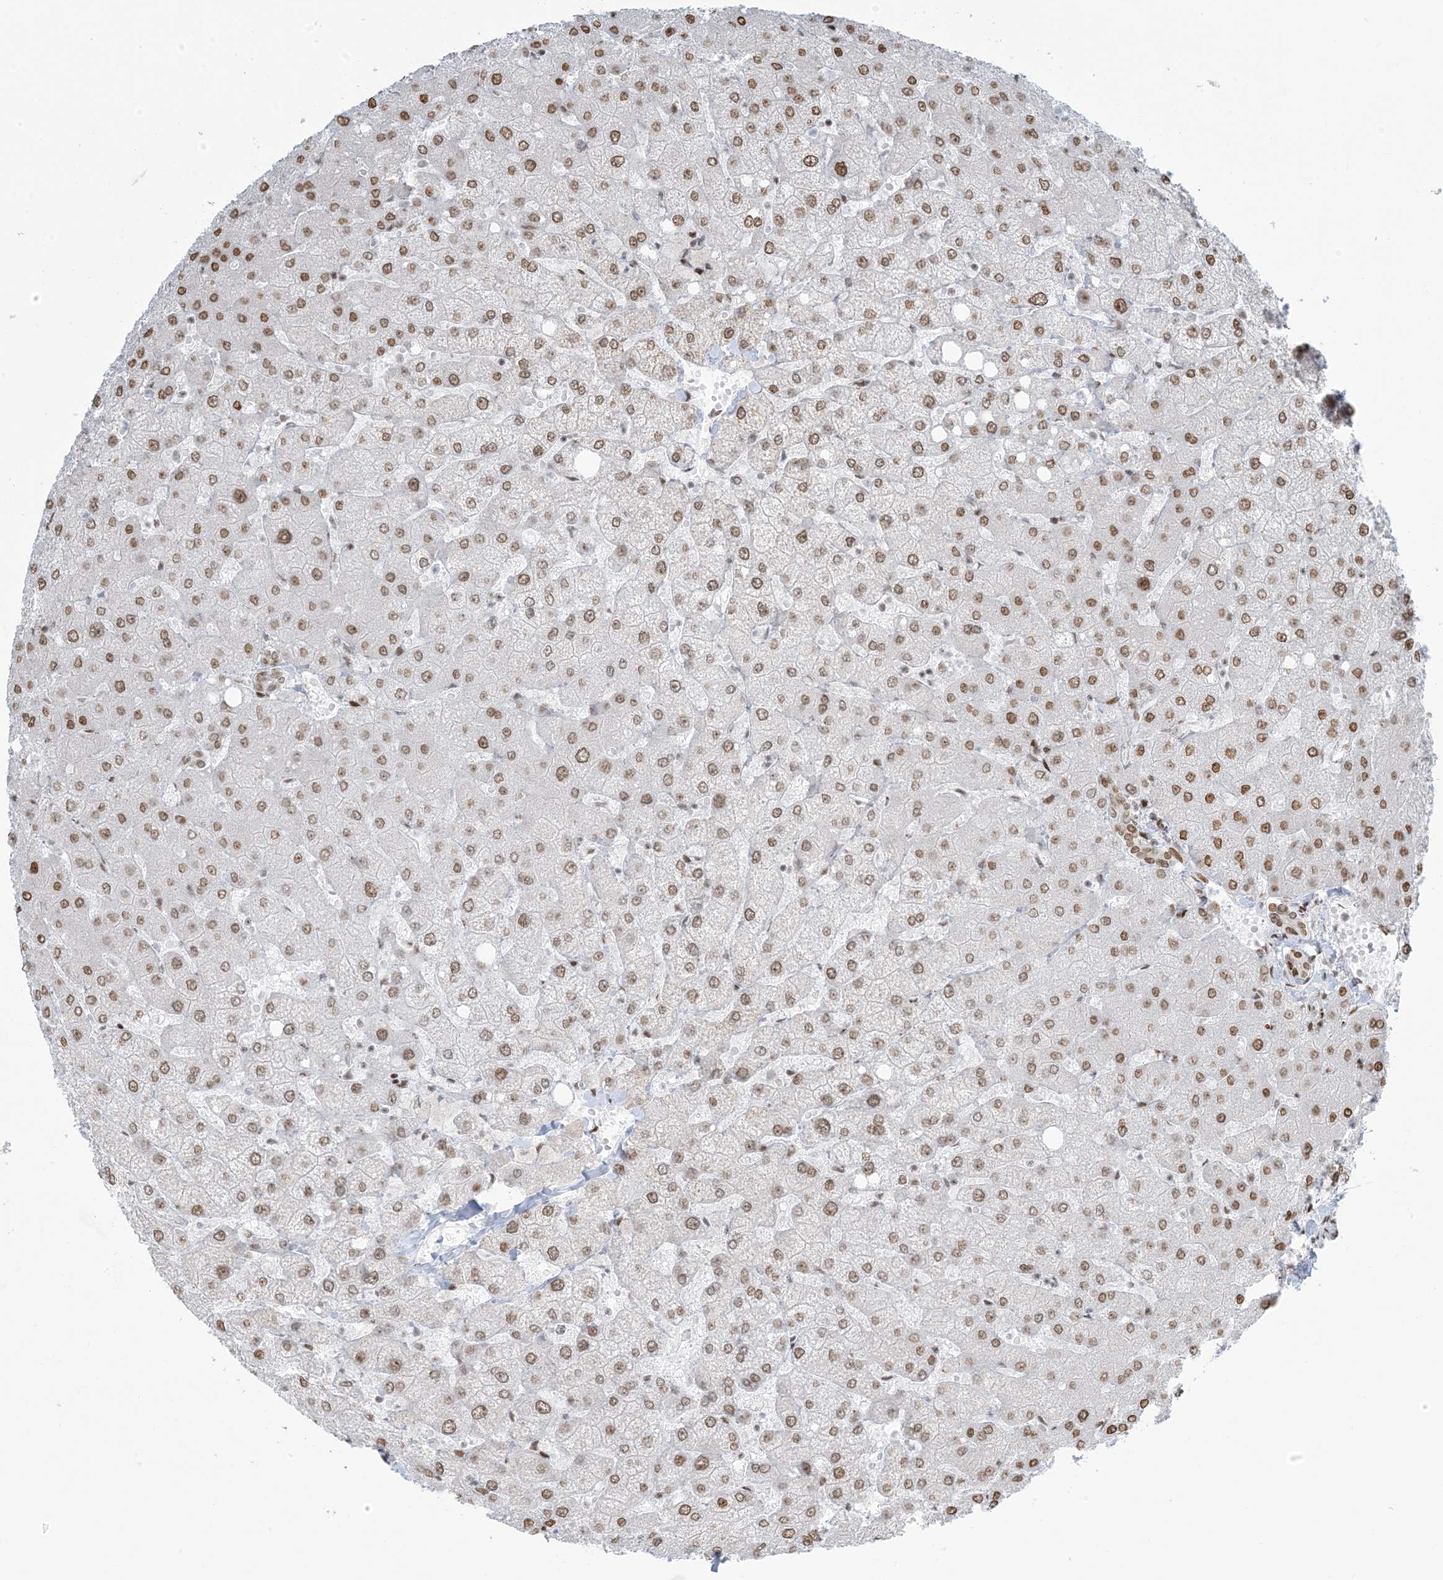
{"staining": {"intensity": "strong", "quantity": "25%-75%", "location": "nuclear"}, "tissue": "liver", "cell_type": "Cholangiocytes", "image_type": "normal", "snomed": [{"axis": "morphology", "description": "Normal tissue, NOS"}, {"axis": "topography", "description": "Liver"}], "caption": "This image reveals unremarkable liver stained with immunohistochemistry (IHC) to label a protein in brown. The nuclear of cholangiocytes show strong positivity for the protein. Nuclei are counter-stained blue.", "gene": "STAG1", "patient": {"sex": "female", "age": 54}}